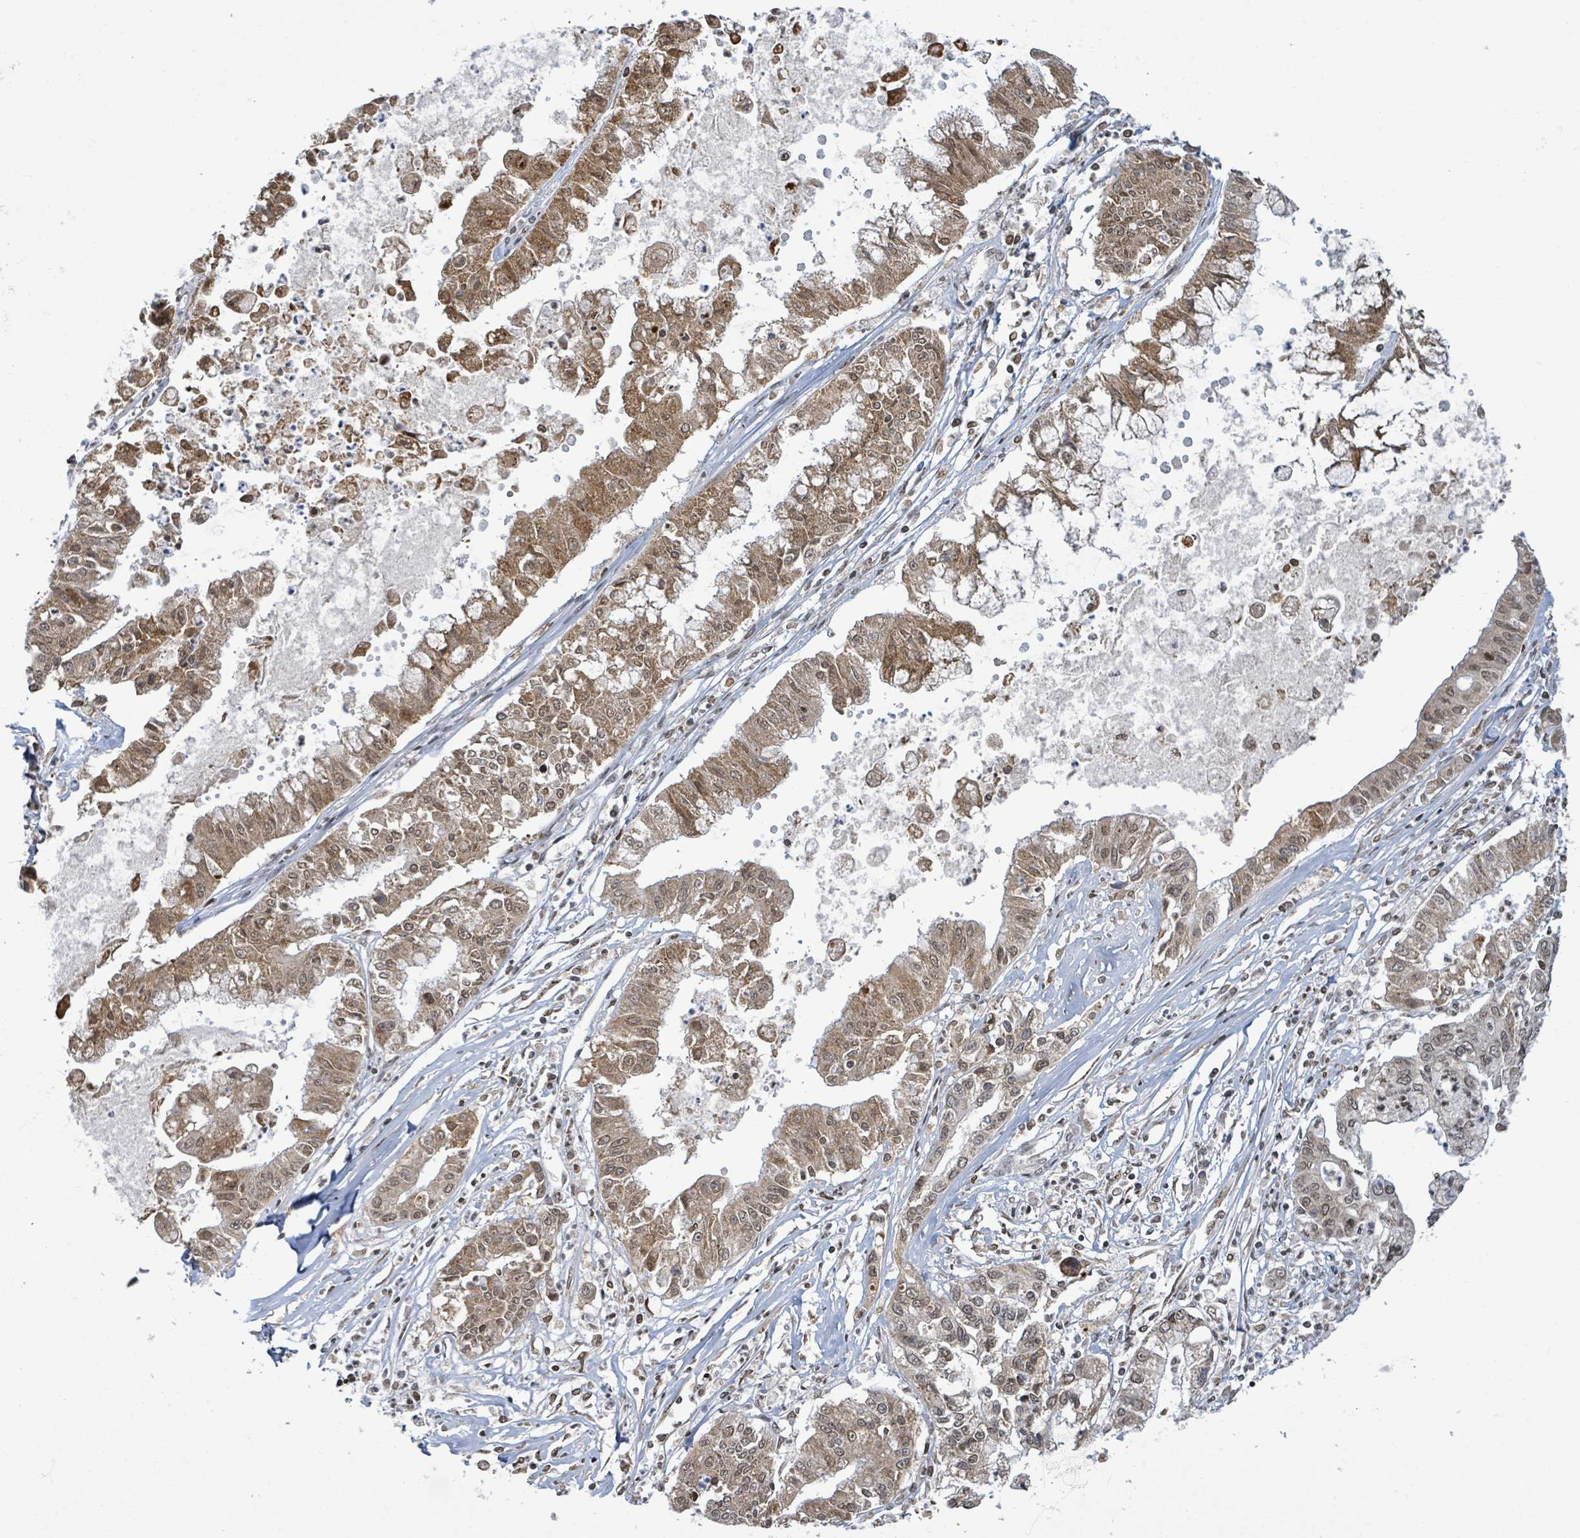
{"staining": {"intensity": "moderate", "quantity": ">75%", "location": "cytoplasmic/membranous,nuclear"}, "tissue": "ovarian cancer", "cell_type": "Tumor cells", "image_type": "cancer", "snomed": [{"axis": "morphology", "description": "Cystadenocarcinoma, mucinous, NOS"}, {"axis": "topography", "description": "Ovary"}], "caption": "Ovarian cancer stained with DAB (3,3'-diaminobenzidine) immunohistochemistry demonstrates medium levels of moderate cytoplasmic/membranous and nuclear positivity in about >75% of tumor cells. (Stains: DAB (3,3'-diaminobenzidine) in brown, nuclei in blue, Microscopy: brightfield microscopy at high magnification).", "gene": "SBF2", "patient": {"sex": "female", "age": 70}}